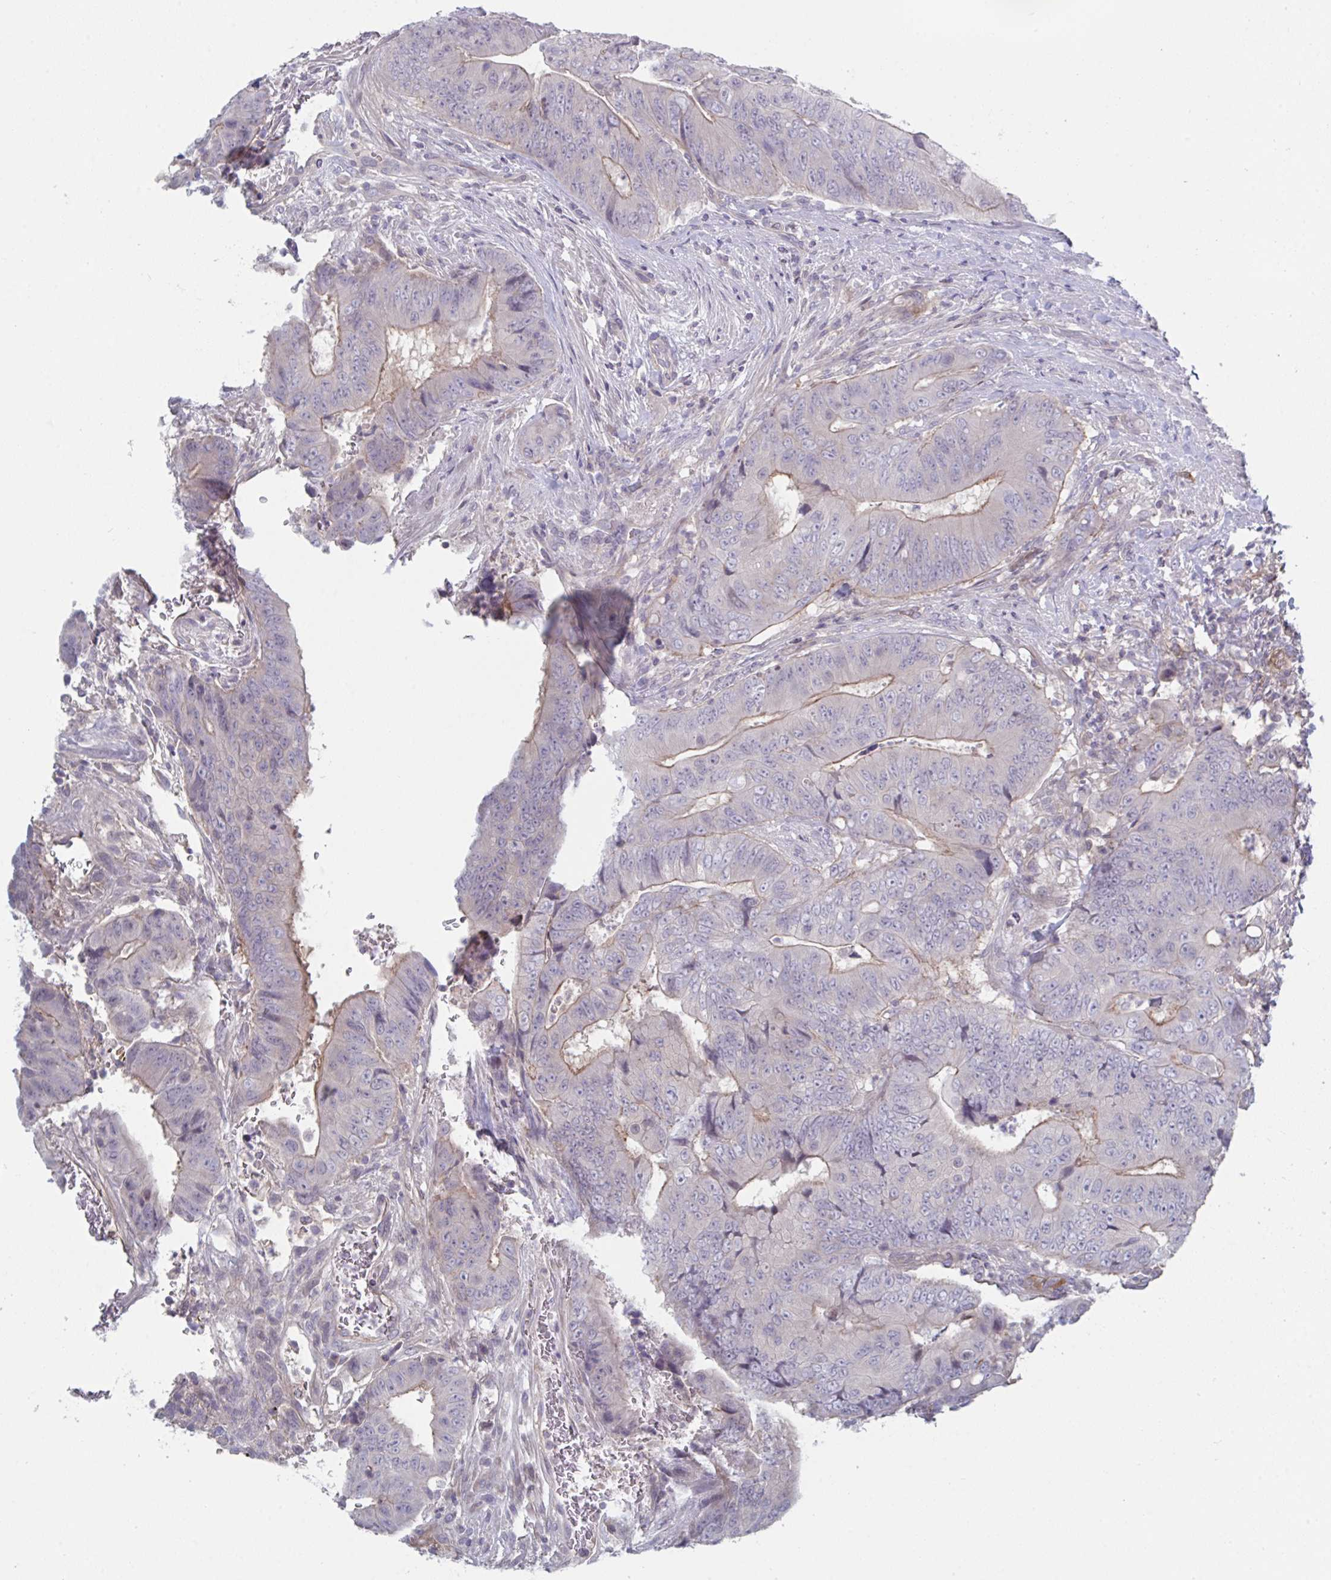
{"staining": {"intensity": "moderate", "quantity": "<25%", "location": "cytoplasmic/membranous"}, "tissue": "colorectal cancer", "cell_type": "Tumor cells", "image_type": "cancer", "snomed": [{"axis": "morphology", "description": "Adenocarcinoma, NOS"}, {"axis": "topography", "description": "Colon"}], "caption": "Protein expression analysis of human colorectal adenocarcinoma reveals moderate cytoplasmic/membranous positivity in about <25% of tumor cells.", "gene": "STK26", "patient": {"sex": "female", "age": 48}}